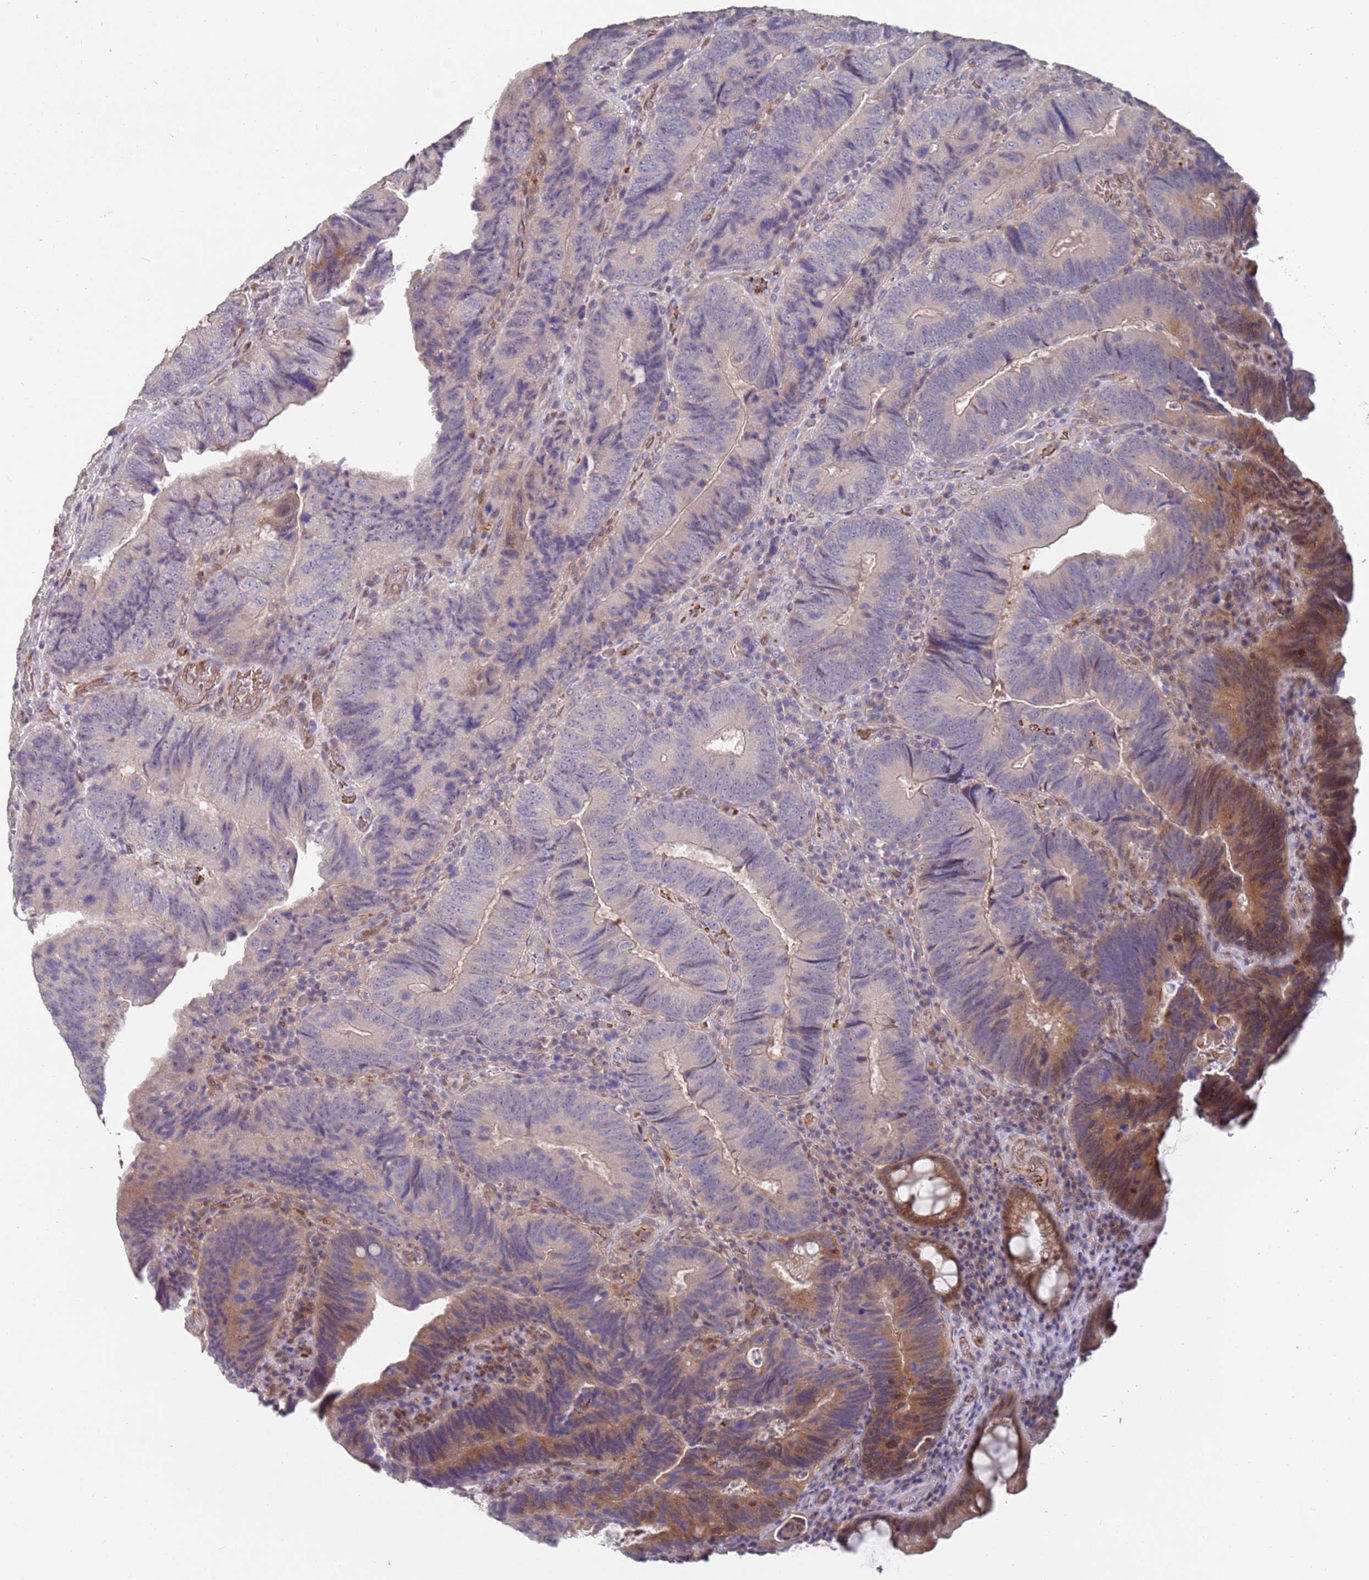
{"staining": {"intensity": "moderate", "quantity": "<25%", "location": "cytoplasmic/membranous"}, "tissue": "colorectal cancer", "cell_type": "Tumor cells", "image_type": "cancer", "snomed": [{"axis": "morphology", "description": "Adenocarcinoma, NOS"}, {"axis": "topography", "description": "Colon"}], "caption": "Protein staining demonstrates moderate cytoplasmic/membranous expression in about <25% of tumor cells in colorectal adenocarcinoma.", "gene": "LACC1", "patient": {"sex": "female", "age": 67}}